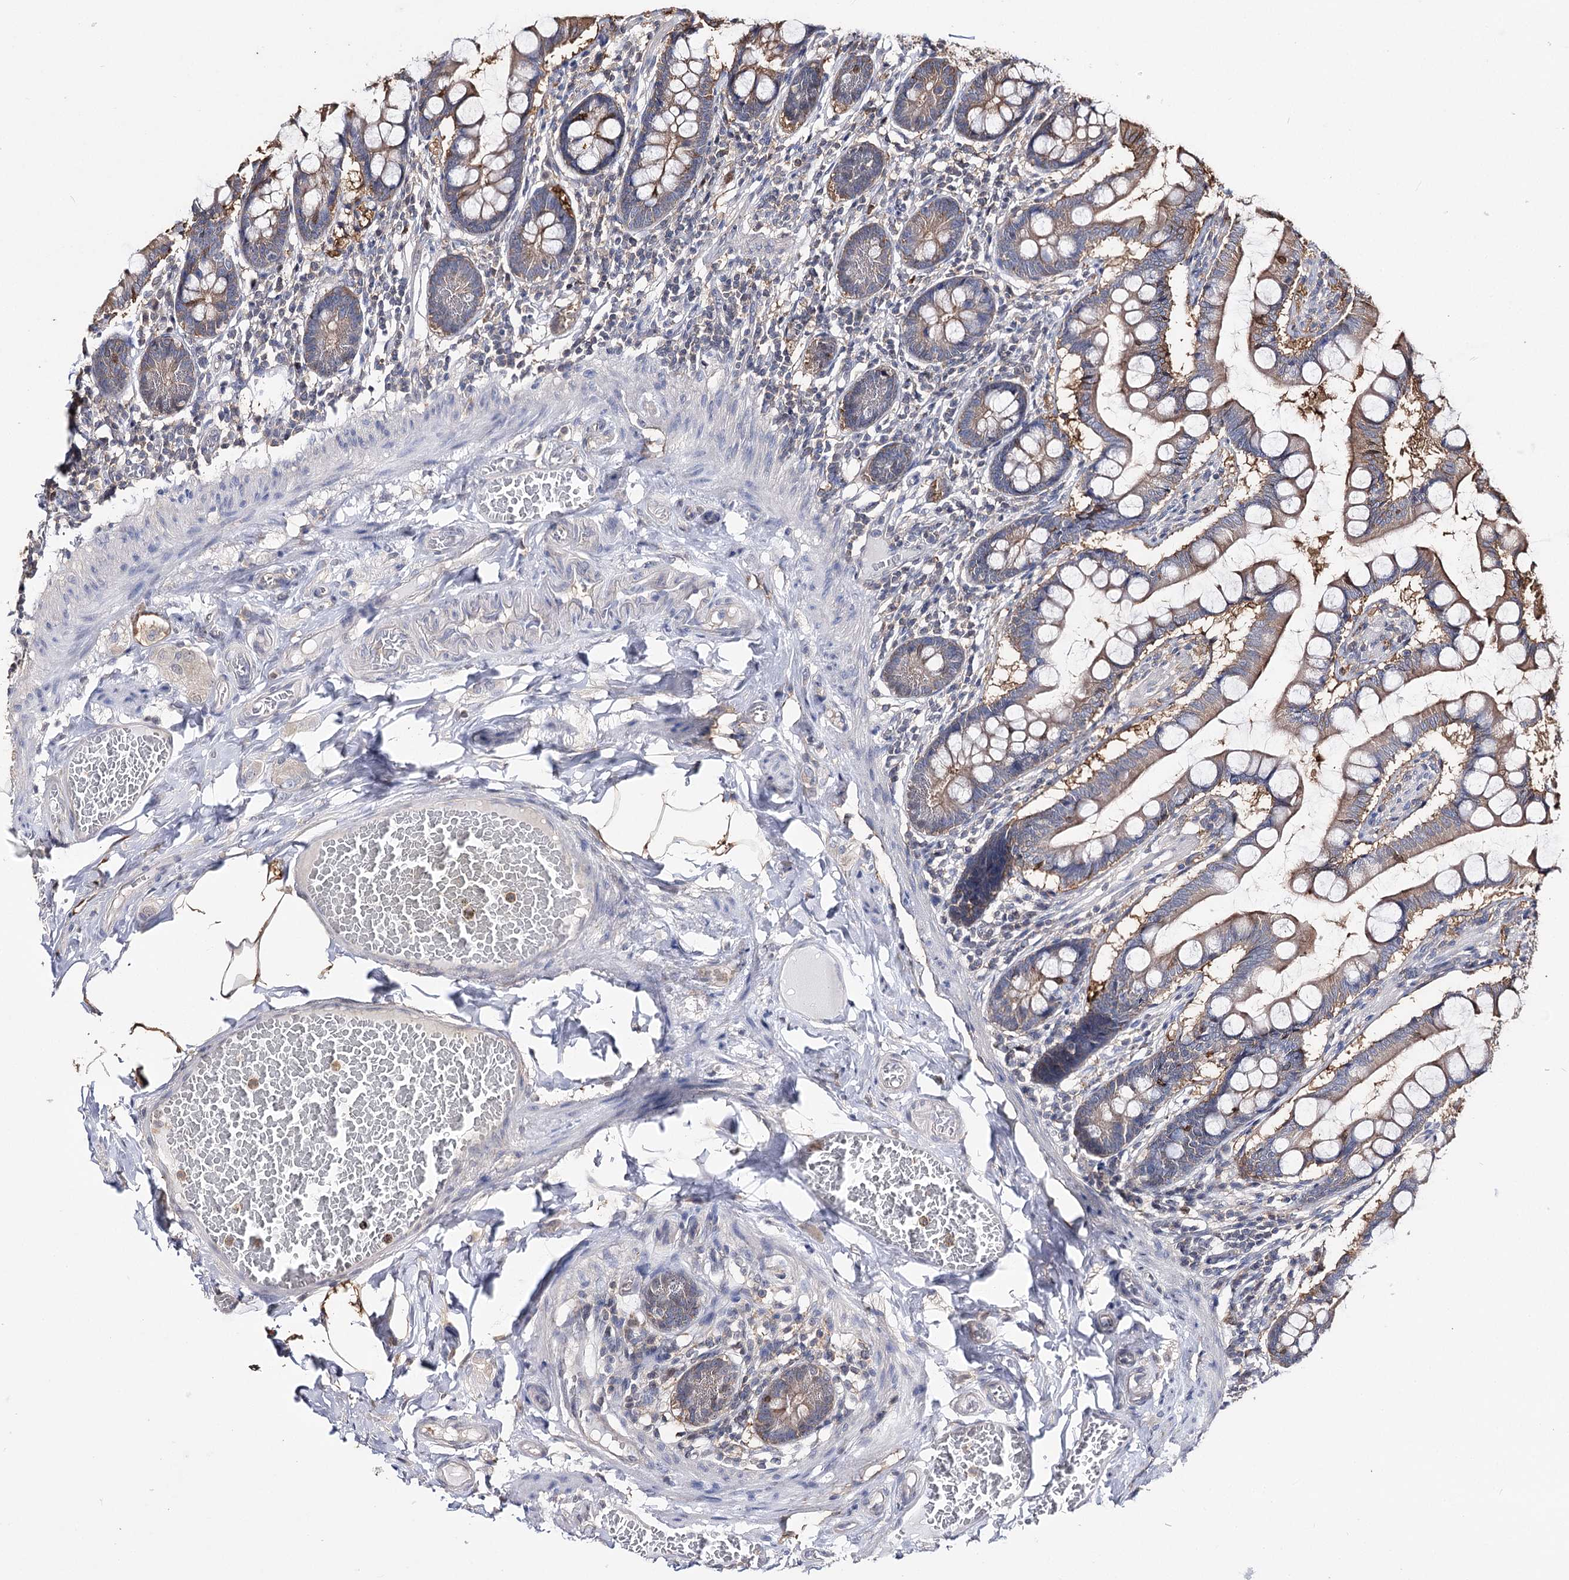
{"staining": {"intensity": "weak", "quantity": ">75%", "location": "cytoplasmic/membranous"}, "tissue": "small intestine", "cell_type": "Glandular cells", "image_type": "normal", "snomed": [{"axis": "morphology", "description": "Normal tissue, NOS"}, {"axis": "topography", "description": "Small intestine"}], "caption": "Brown immunohistochemical staining in normal human small intestine displays weak cytoplasmic/membranous positivity in approximately >75% of glandular cells.", "gene": "UGP2", "patient": {"sex": "male", "age": 41}}